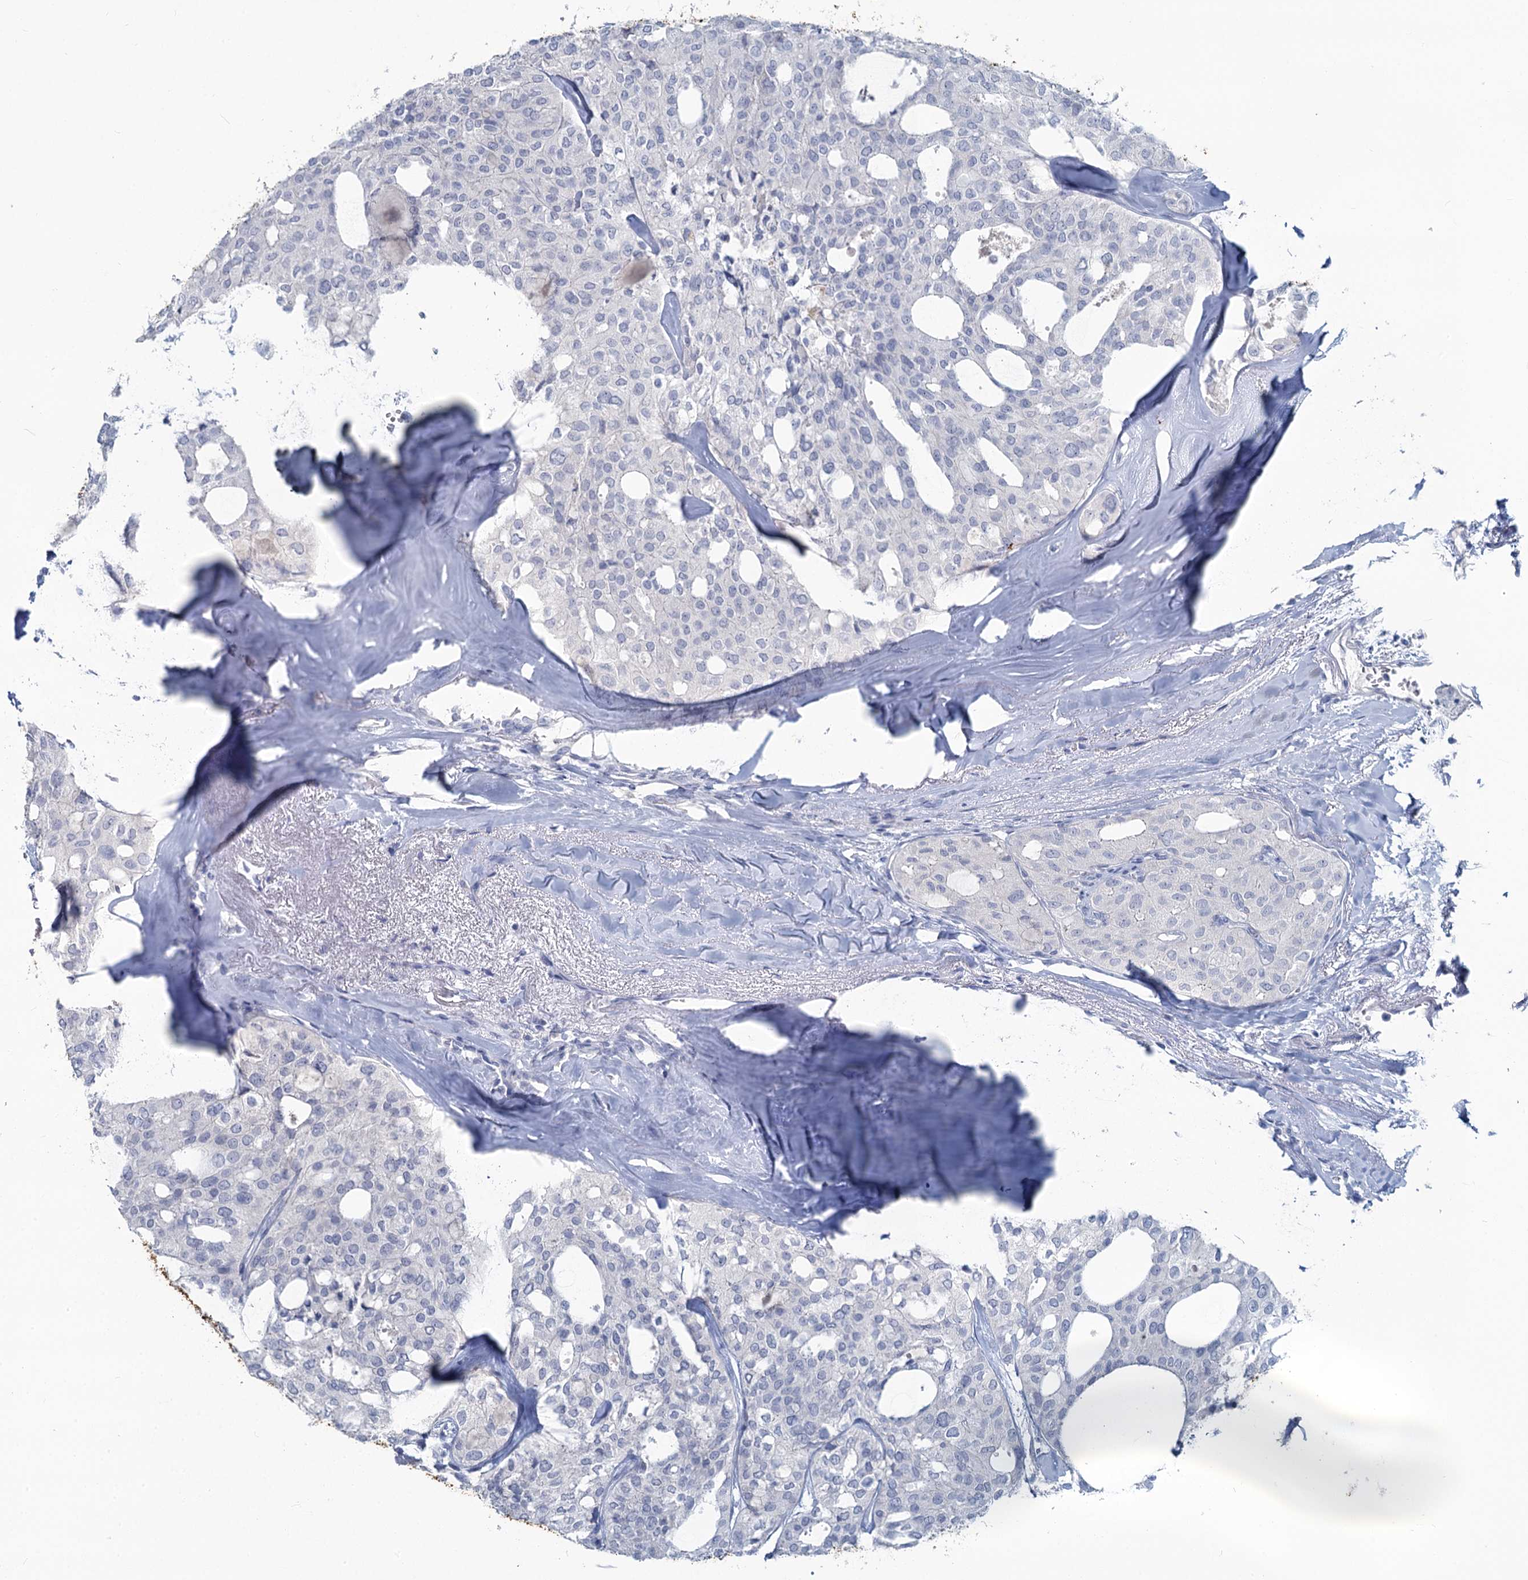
{"staining": {"intensity": "negative", "quantity": "none", "location": "none"}, "tissue": "thyroid cancer", "cell_type": "Tumor cells", "image_type": "cancer", "snomed": [{"axis": "morphology", "description": "Follicular adenoma carcinoma, NOS"}, {"axis": "topography", "description": "Thyroid gland"}], "caption": "Human thyroid follicular adenoma carcinoma stained for a protein using immunohistochemistry reveals no staining in tumor cells.", "gene": "CHGA", "patient": {"sex": "male", "age": 75}}